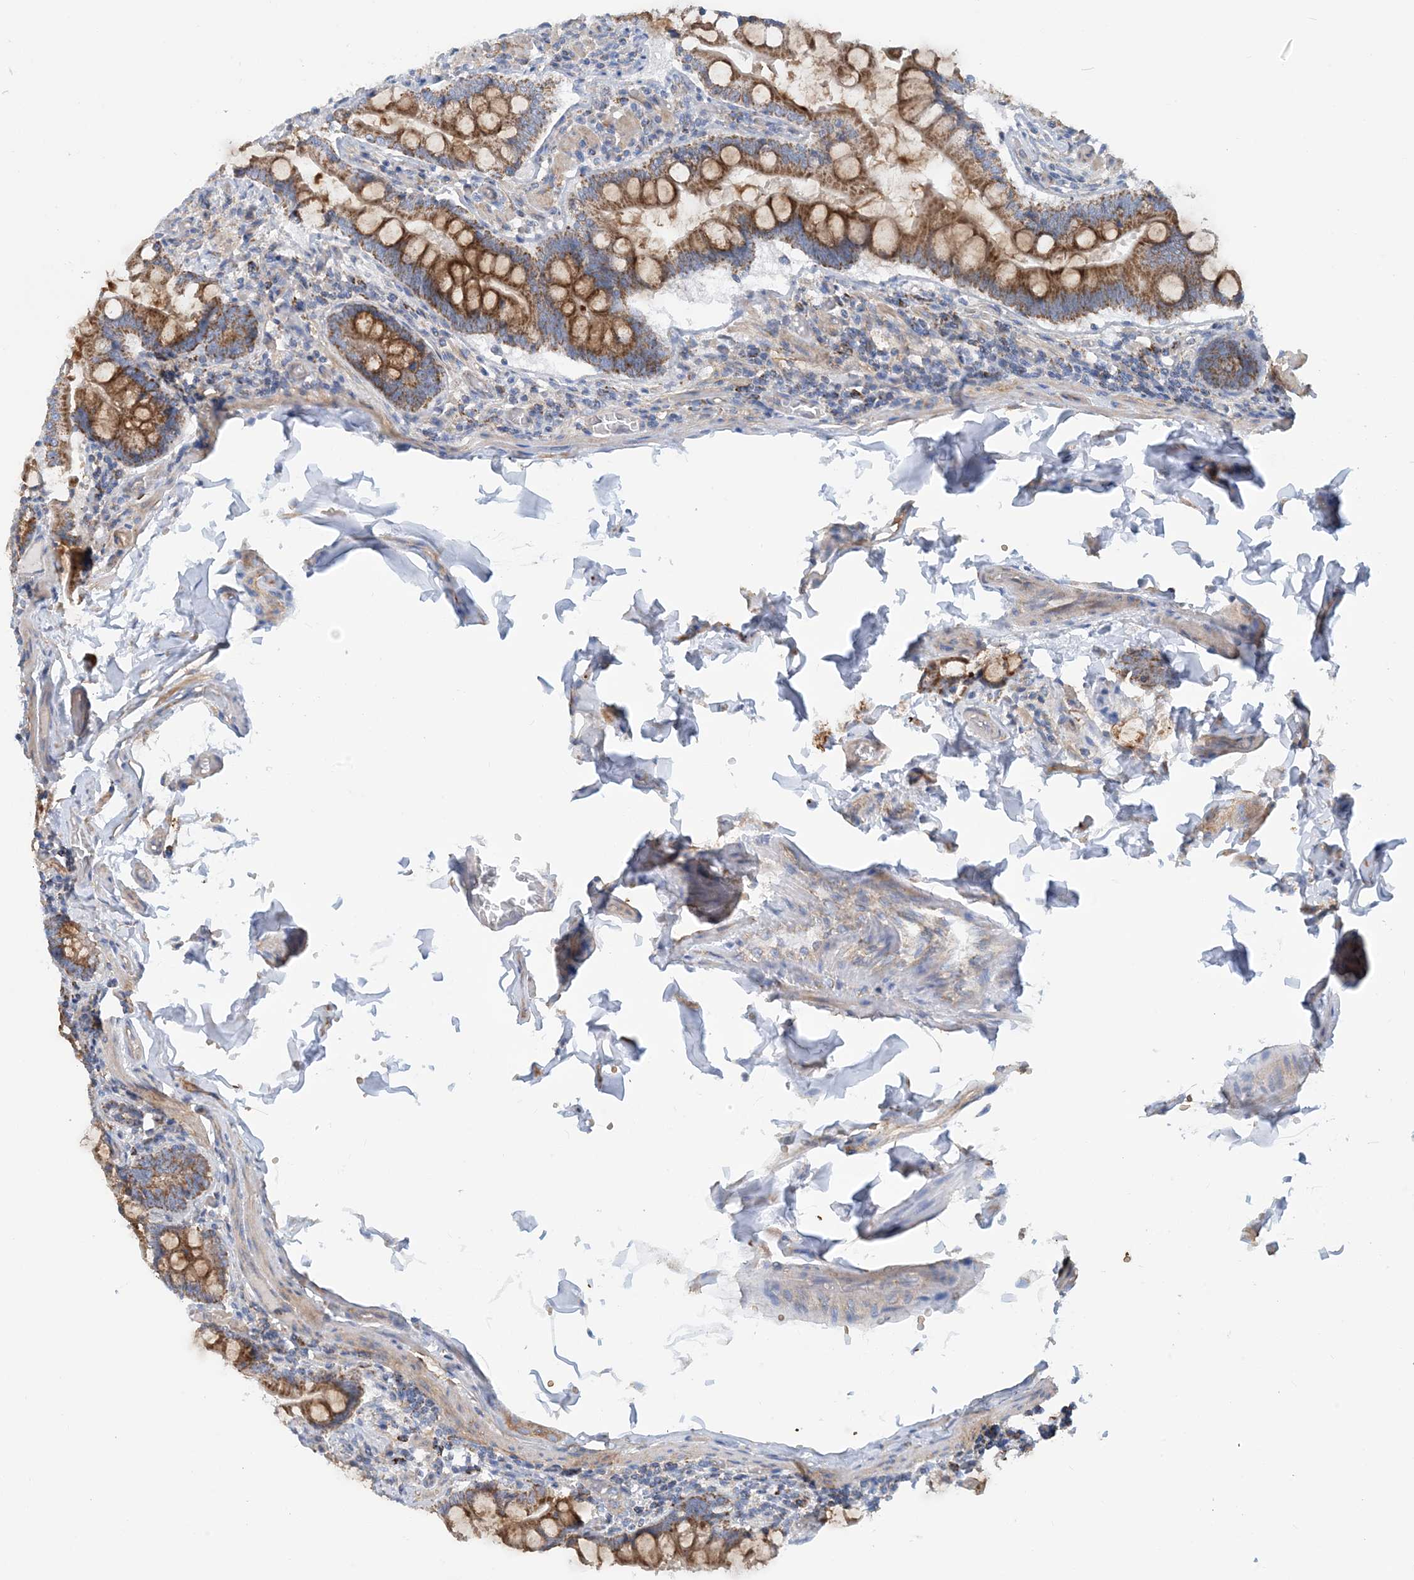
{"staining": {"intensity": "moderate", "quantity": ">75%", "location": "cytoplasmic/membranous"}, "tissue": "small intestine", "cell_type": "Glandular cells", "image_type": "normal", "snomed": [{"axis": "morphology", "description": "Normal tissue, NOS"}, {"axis": "topography", "description": "Small intestine"}], "caption": "Immunohistochemistry (DAB) staining of normal human small intestine shows moderate cytoplasmic/membranous protein expression in approximately >75% of glandular cells. (brown staining indicates protein expression, while blue staining denotes nuclei).", "gene": "PHOSPHO2", "patient": {"sex": "male", "age": 41}}